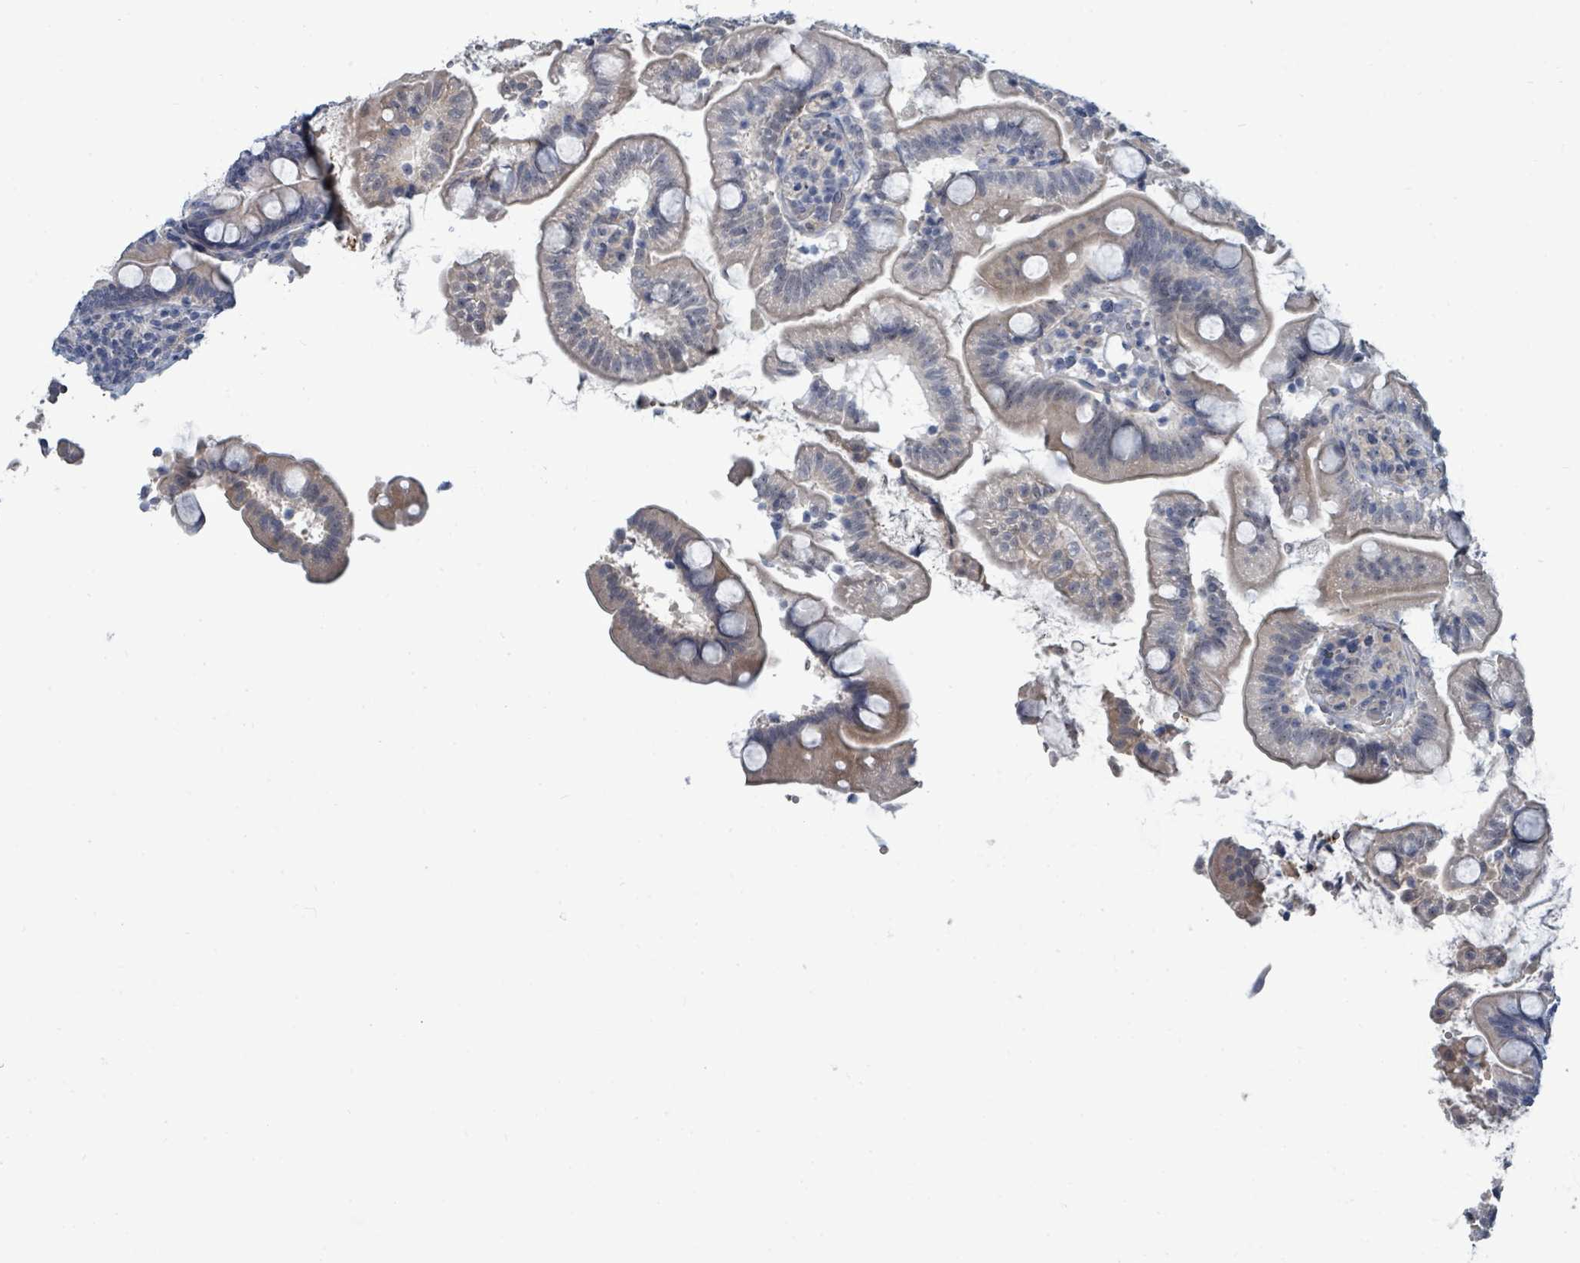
{"staining": {"intensity": "weak", "quantity": "<25%", "location": "cytoplasmic/membranous"}, "tissue": "small intestine", "cell_type": "Glandular cells", "image_type": "normal", "snomed": [{"axis": "morphology", "description": "Normal tissue, NOS"}, {"axis": "topography", "description": "Small intestine"}], "caption": "DAB immunohistochemical staining of benign human small intestine shows no significant staining in glandular cells.", "gene": "TRDMT1", "patient": {"sex": "female", "age": 64}}